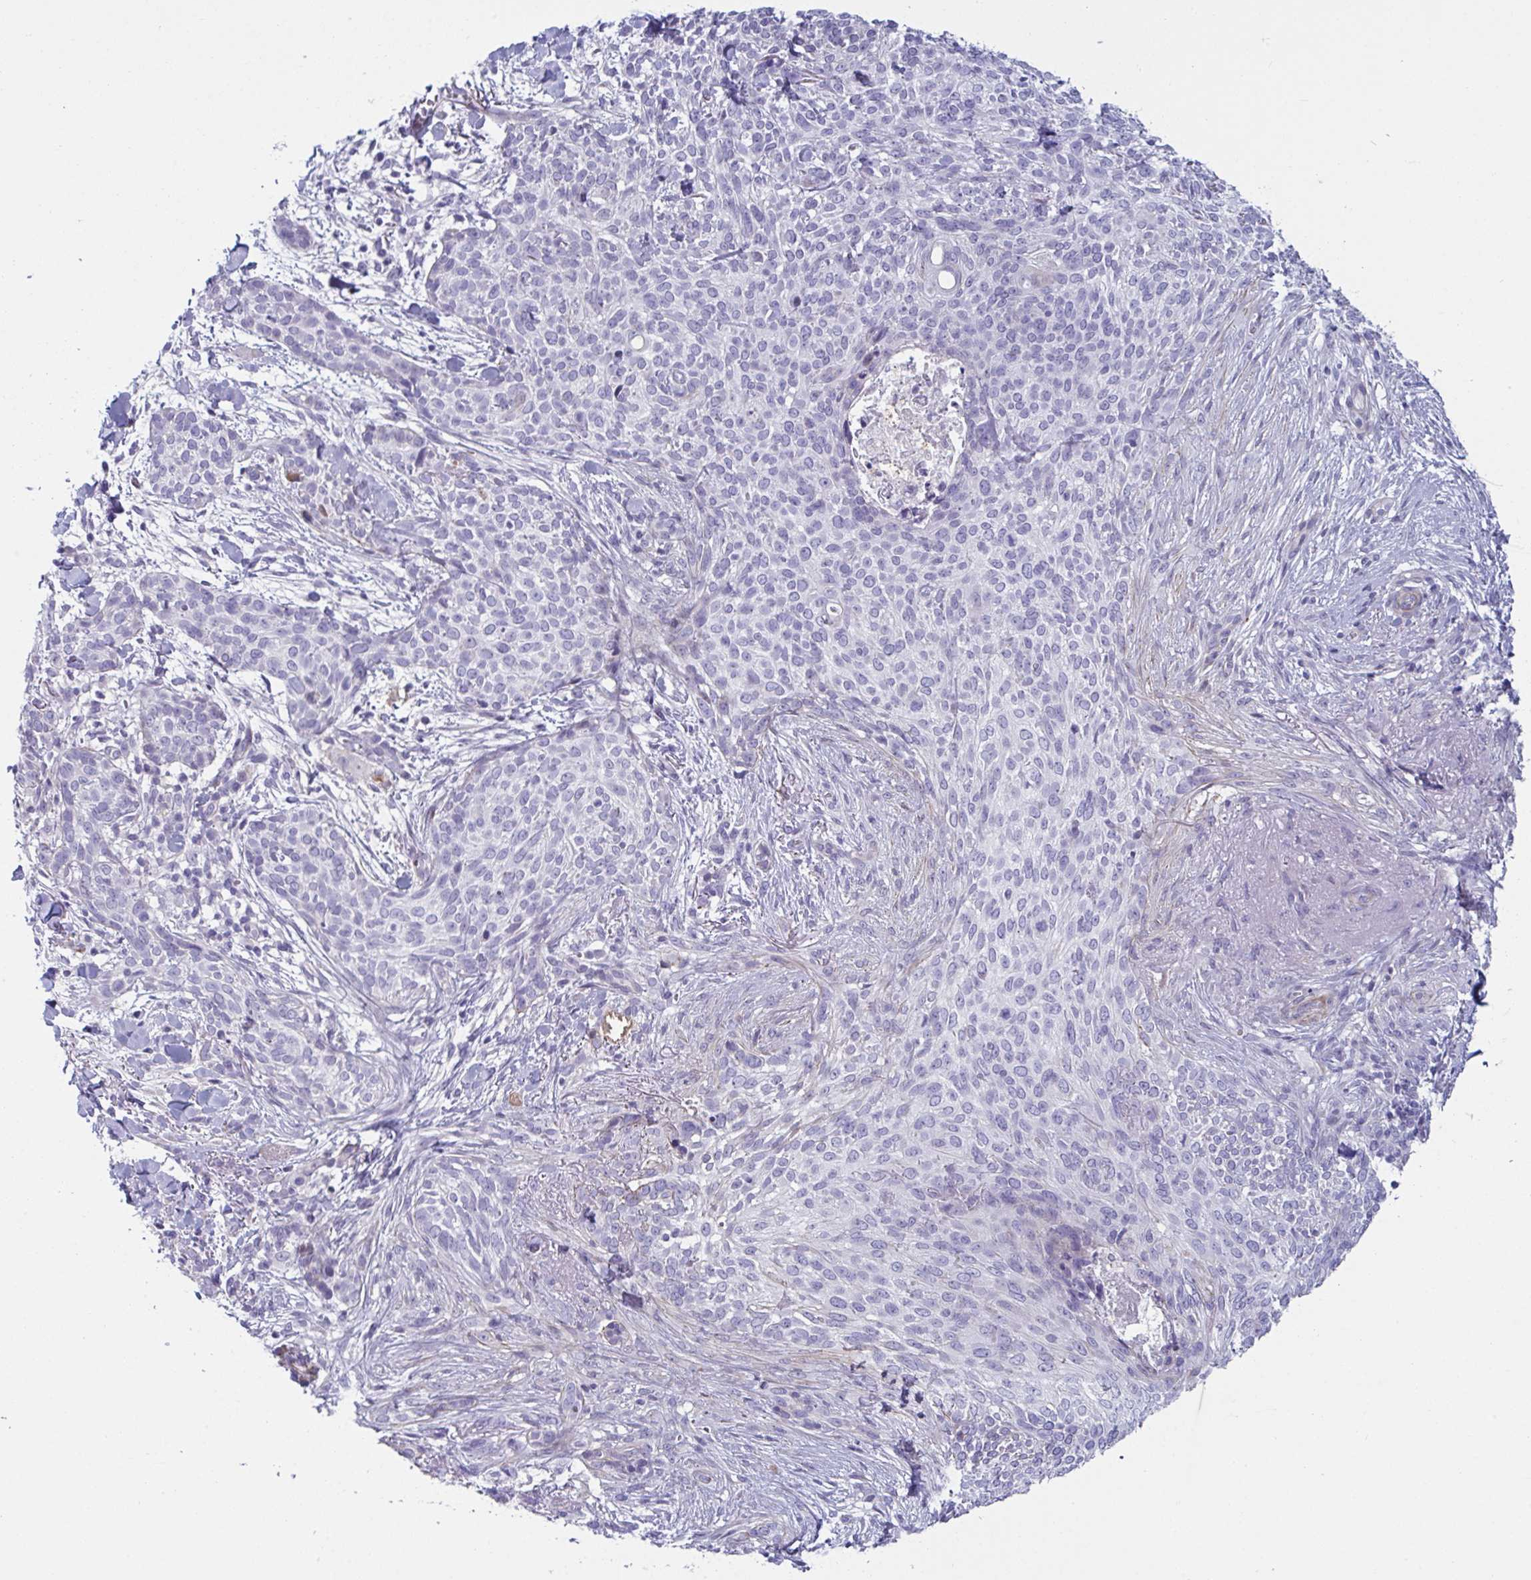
{"staining": {"intensity": "negative", "quantity": "none", "location": "none"}, "tissue": "skin cancer", "cell_type": "Tumor cells", "image_type": "cancer", "snomed": [{"axis": "morphology", "description": "Basal cell carcinoma"}, {"axis": "topography", "description": "Skin"}, {"axis": "topography", "description": "Skin of face"}], "caption": "High power microscopy image of an IHC histopathology image of skin cancer (basal cell carcinoma), revealing no significant expression in tumor cells.", "gene": "OR5P3", "patient": {"sex": "female", "age": 90}}